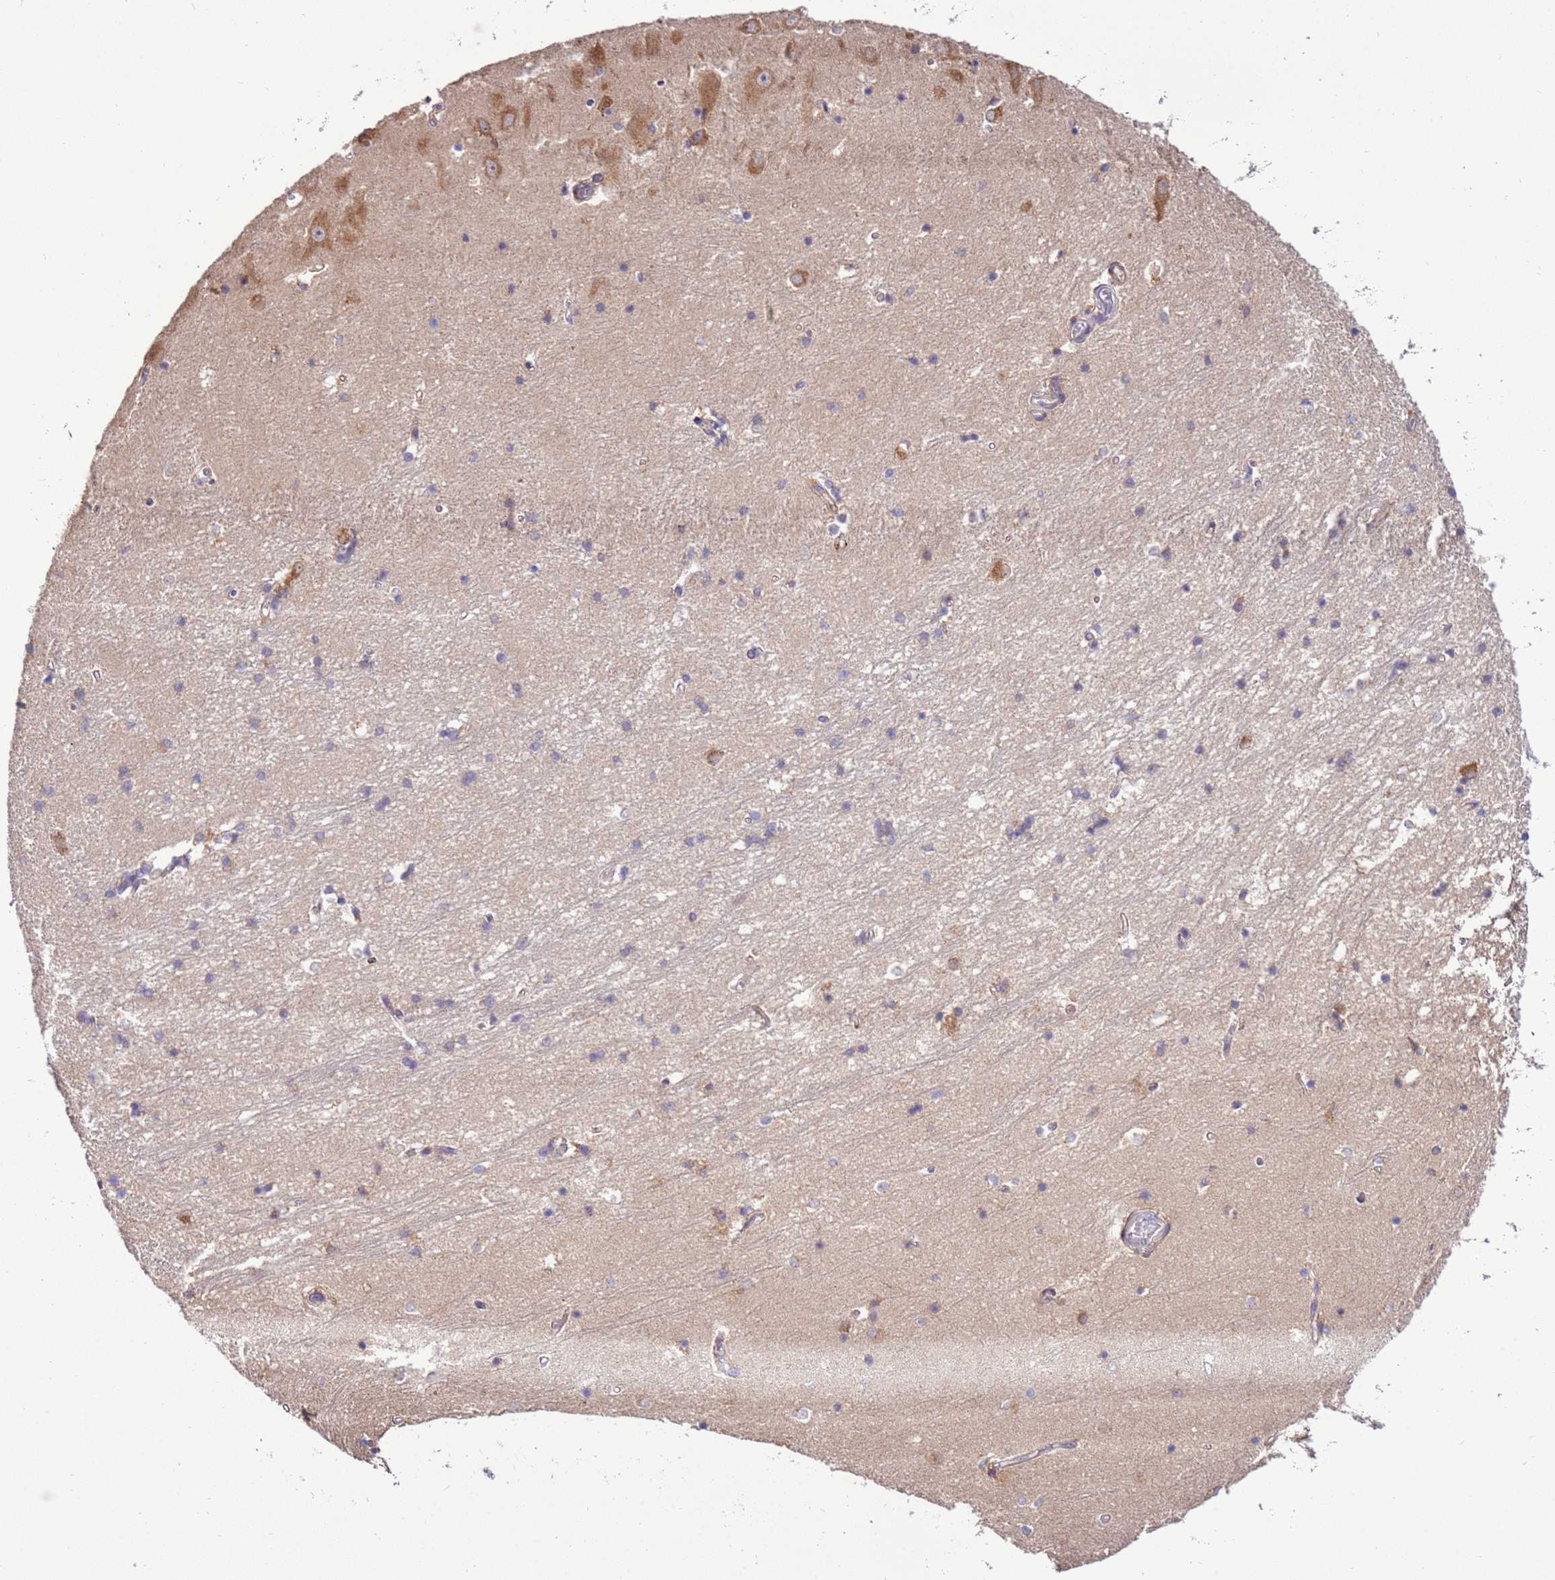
{"staining": {"intensity": "negative", "quantity": "none", "location": "none"}, "tissue": "hippocampus", "cell_type": "Glial cells", "image_type": "normal", "snomed": [{"axis": "morphology", "description": "Normal tissue, NOS"}, {"axis": "topography", "description": "Hippocampus"}], "caption": "The photomicrograph displays no staining of glial cells in unremarkable hippocampus. (Immunohistochemistry, brightfield microscopy, high magnification).", "gene": "ZNF624", "patient": {"sex": "male", "age": 45}}